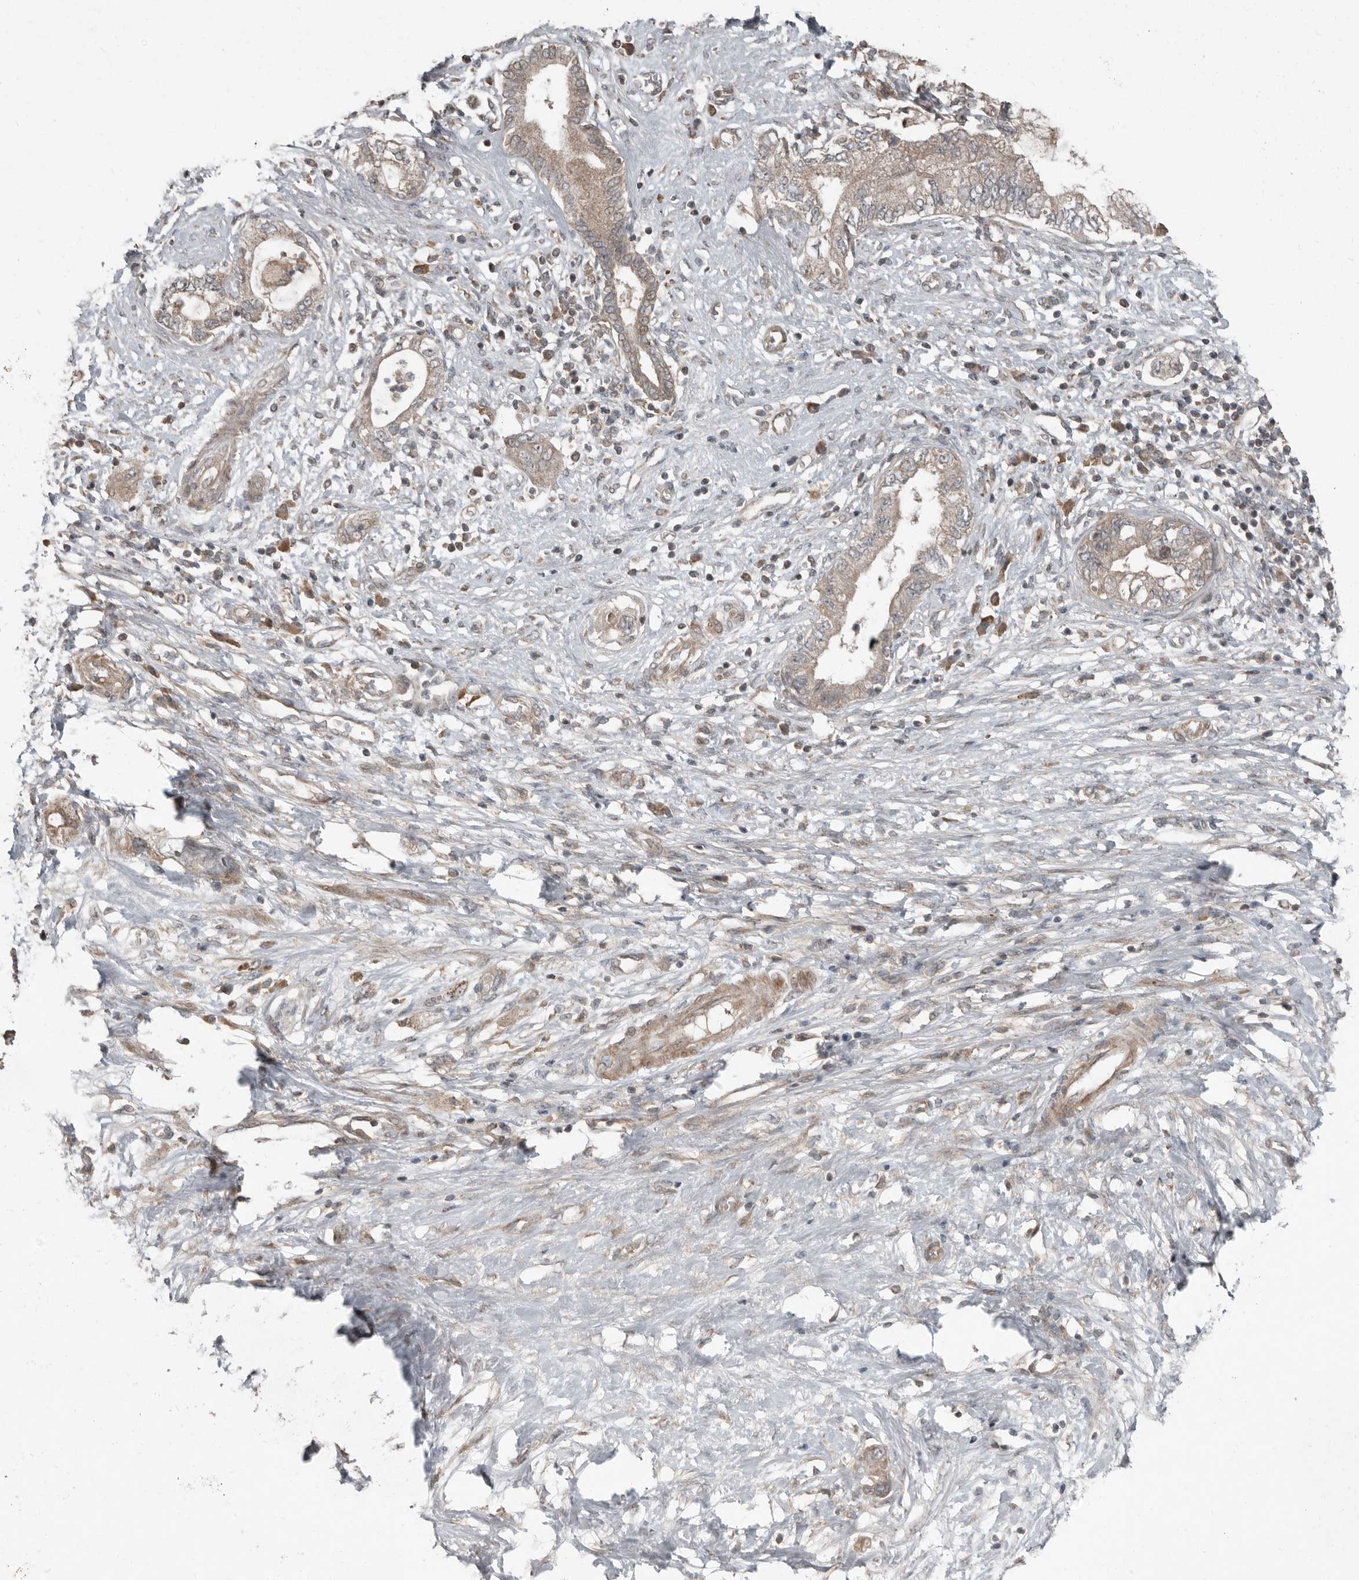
{"staining": {"intensity": "weak", "quantity": ">75%", "location": "cytoplasmic/membranous"}, "tissue": "pancreatic cancer", "cell_type": "Tumor cells", "image_type": "cancer", "snomed": [{"axis": "morphology", "description": "Adenocarcinoma, NOS"}, {"axis": "topography", "description": "Pancreas"}], "caption": "Protein expression analysis of pancreatic cancer exhibits weak cytoplasmic/membranous positivity in approximately >75% of tumor cells.", "gene": "SLC6A7", "patient": {"sex": "female", "age": 73}}